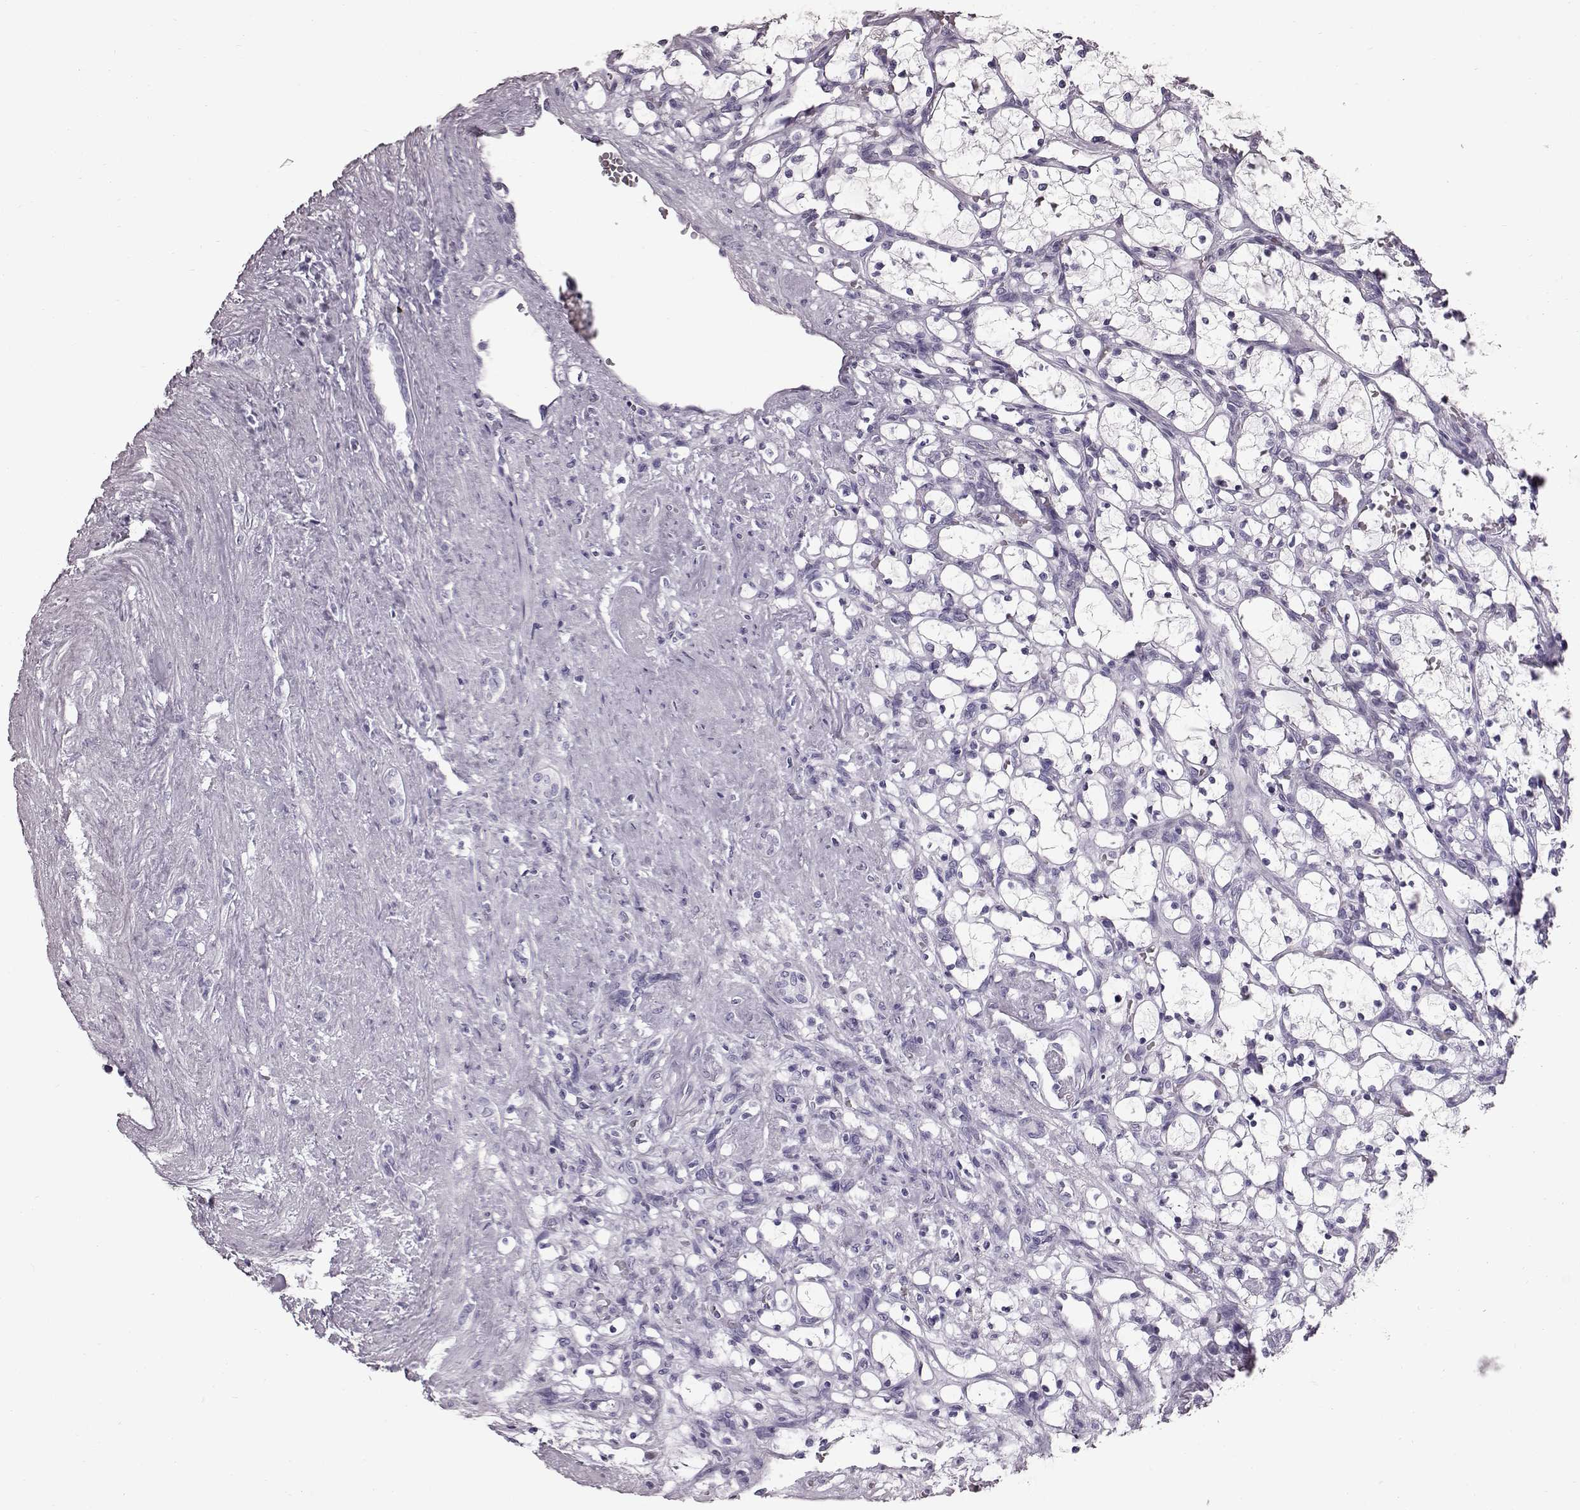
{"staining": {"intensity": "negative", "quantity": "none", "location": "none"}, "tissue": "renal cancer", "cell_type": "Tumor cells", "image_type": "cancer", "snomed": [{"axis": "morphology", "description": "Adenocarcinoma, NOS"}, {"axis": "topography", "description": "Kidney"}], "caption": "High power microscopy histopathology image of an IHC photomicrograph of adenocarcinoma (renal), revealing no significant positivity in tumor cells.", "gene": "TCHHL1", "patient": {"sex": "female", "age": 69}}